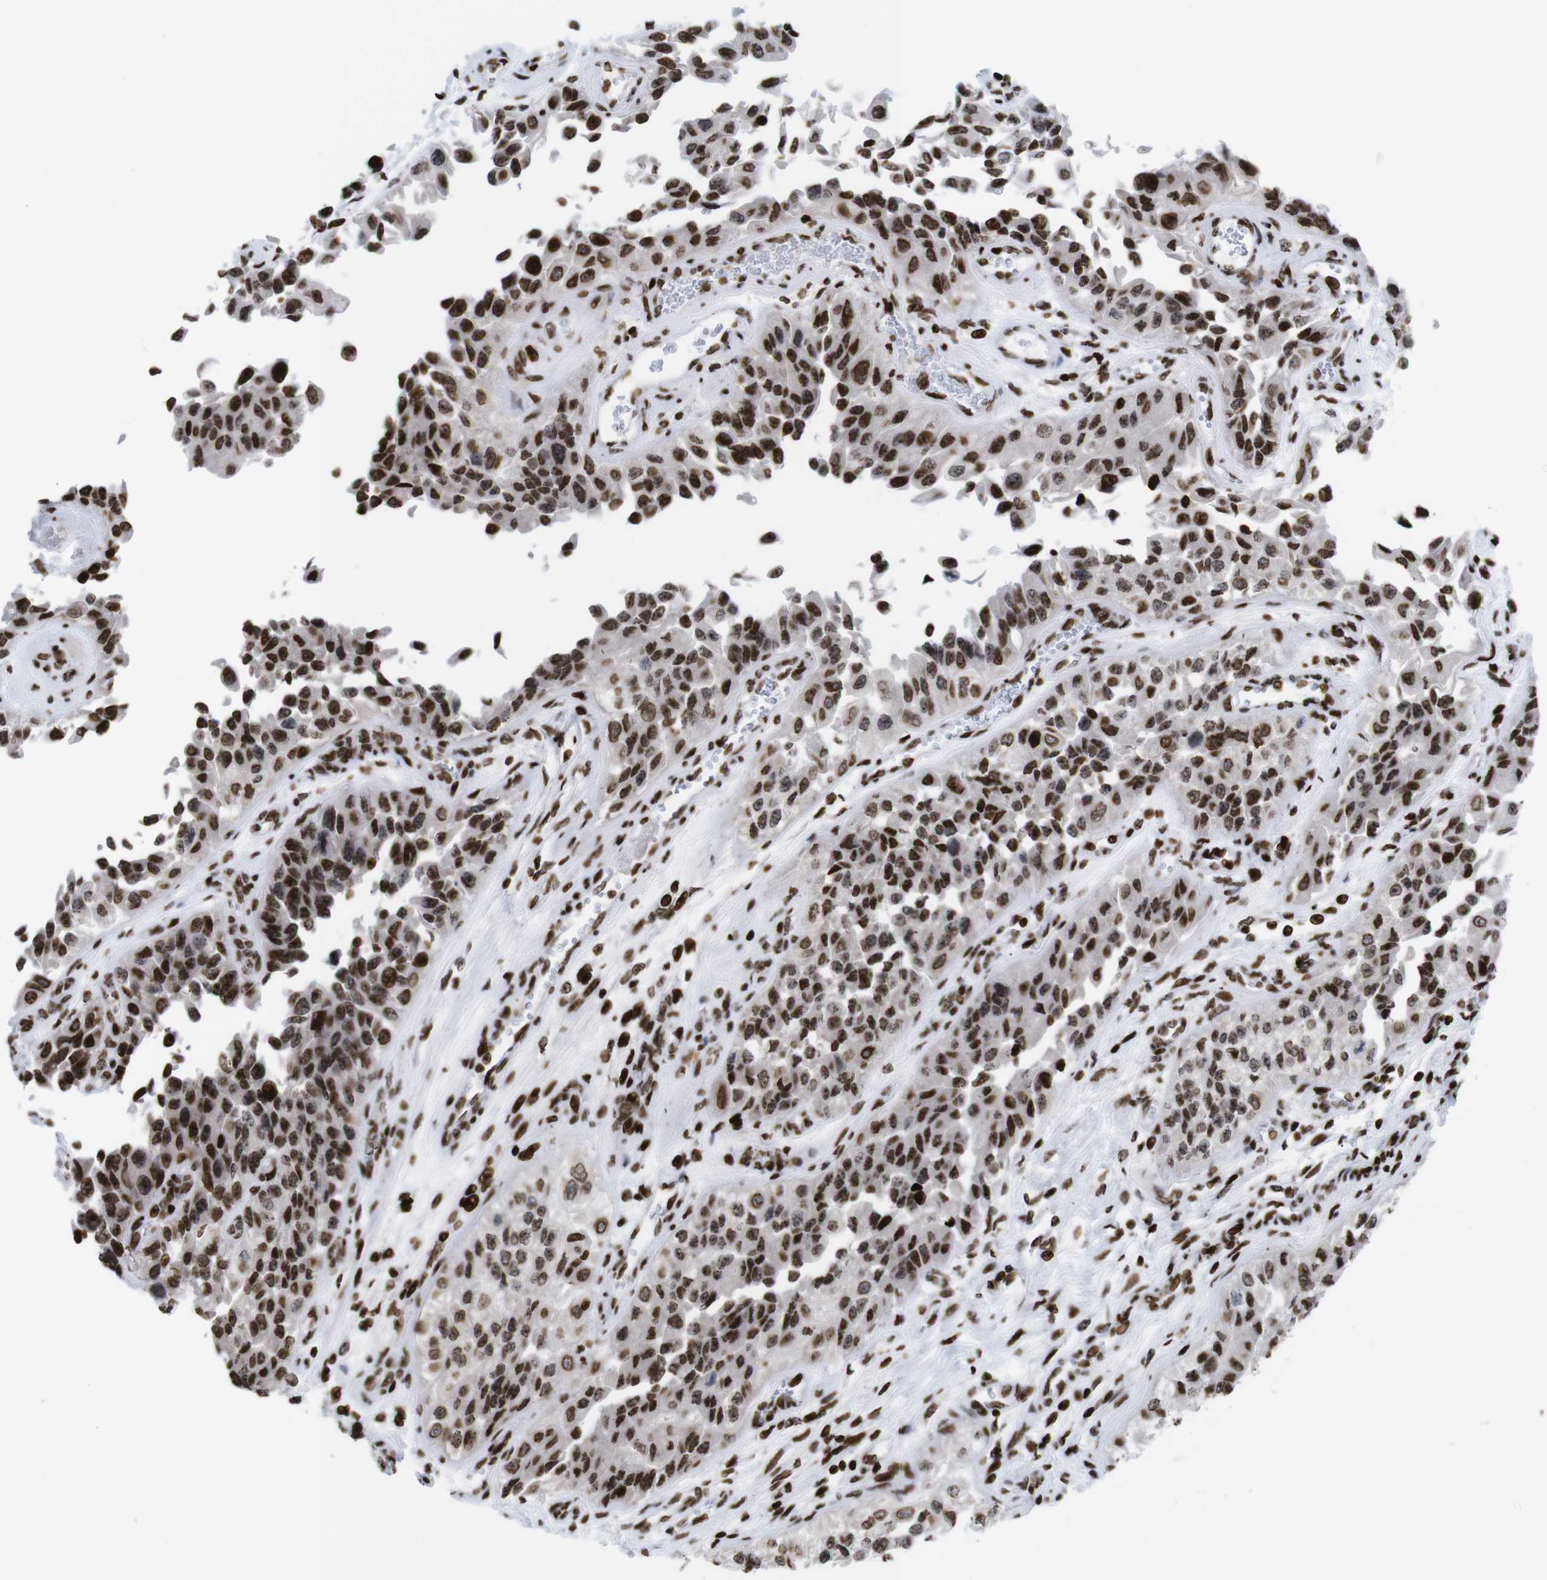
{"staining": {"intensity": "strong", "quantity": ">75%", "location": "nuclear"}, "tissue": "urothelial cancer", "cell_type": "Tumor cells", "image_type": "cancer", "snomed": [{"axis": "morphology", "description": "Urothelial carcinoma, High grade"}, {"axis": "topography", "description": "Kidney"}, {"axis": "topography", "description": "Urinary bladder"}], "caption": "Immunohistochemical staining of human urothelial cancer reveals high levels of strong nuclear staining in about >75% of tumor cells.", "gene": "H1-4", "patient": {"sex": "male", "age": 77}}